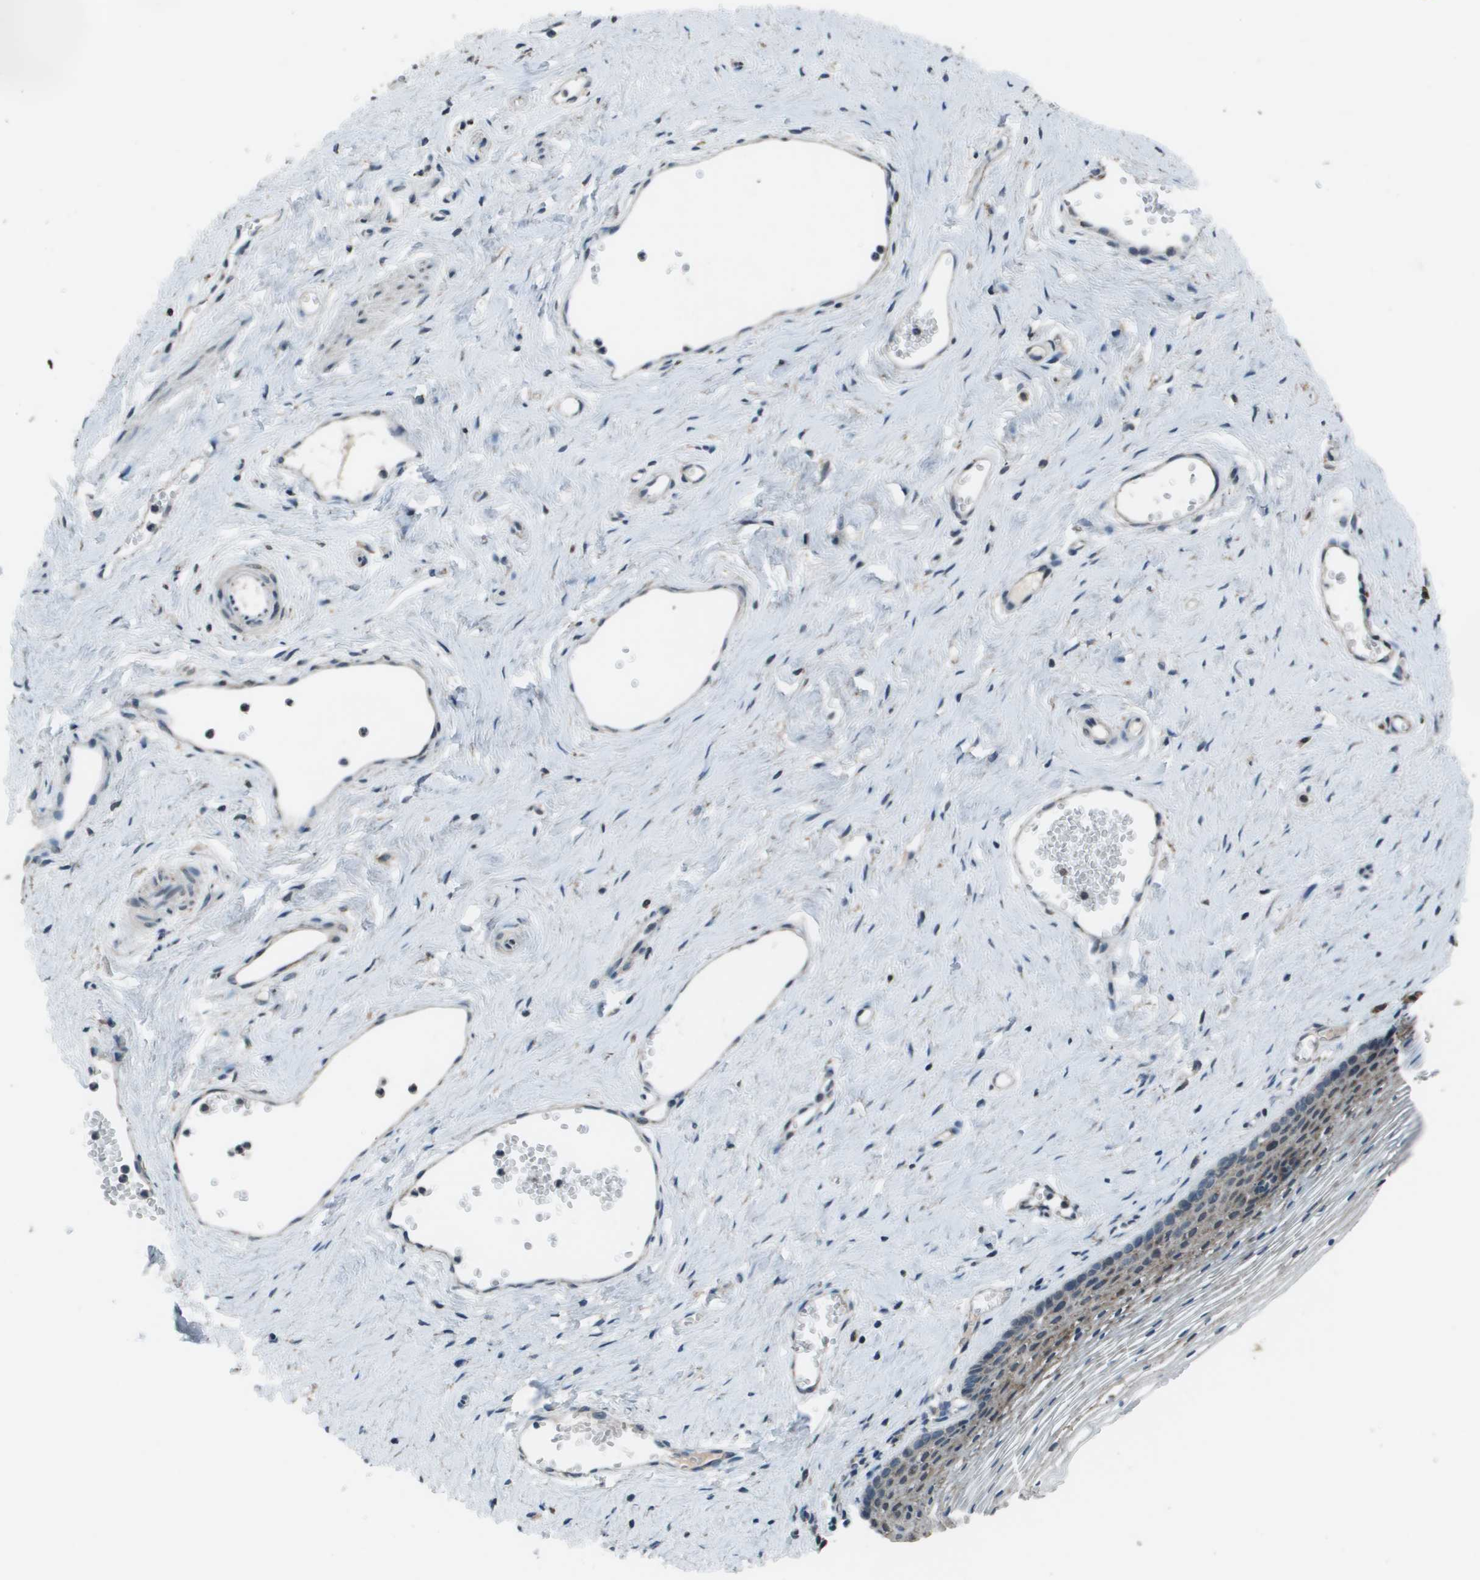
{"staining": {"intensity": "weak", "quantity": "25%-75%", "location": "cytoplasmic/membranous"}, "tissue": "vagina", "cell_type": "Squamous epithelial cells", "image_type": "normal", "snomed": [{"axis": "morphology", "description": "Normal tissue, NOS"}, {"axis": "topography", "description": "Vagina"}], "caption": "Human vagina stained with a brown dye displays weak cytoplasmic/membranous positive staining in approximately 25%-75% of squamous epithelial cells.", "gene": "GOSR2", "patient": {"sex": "female", "age": 32}}